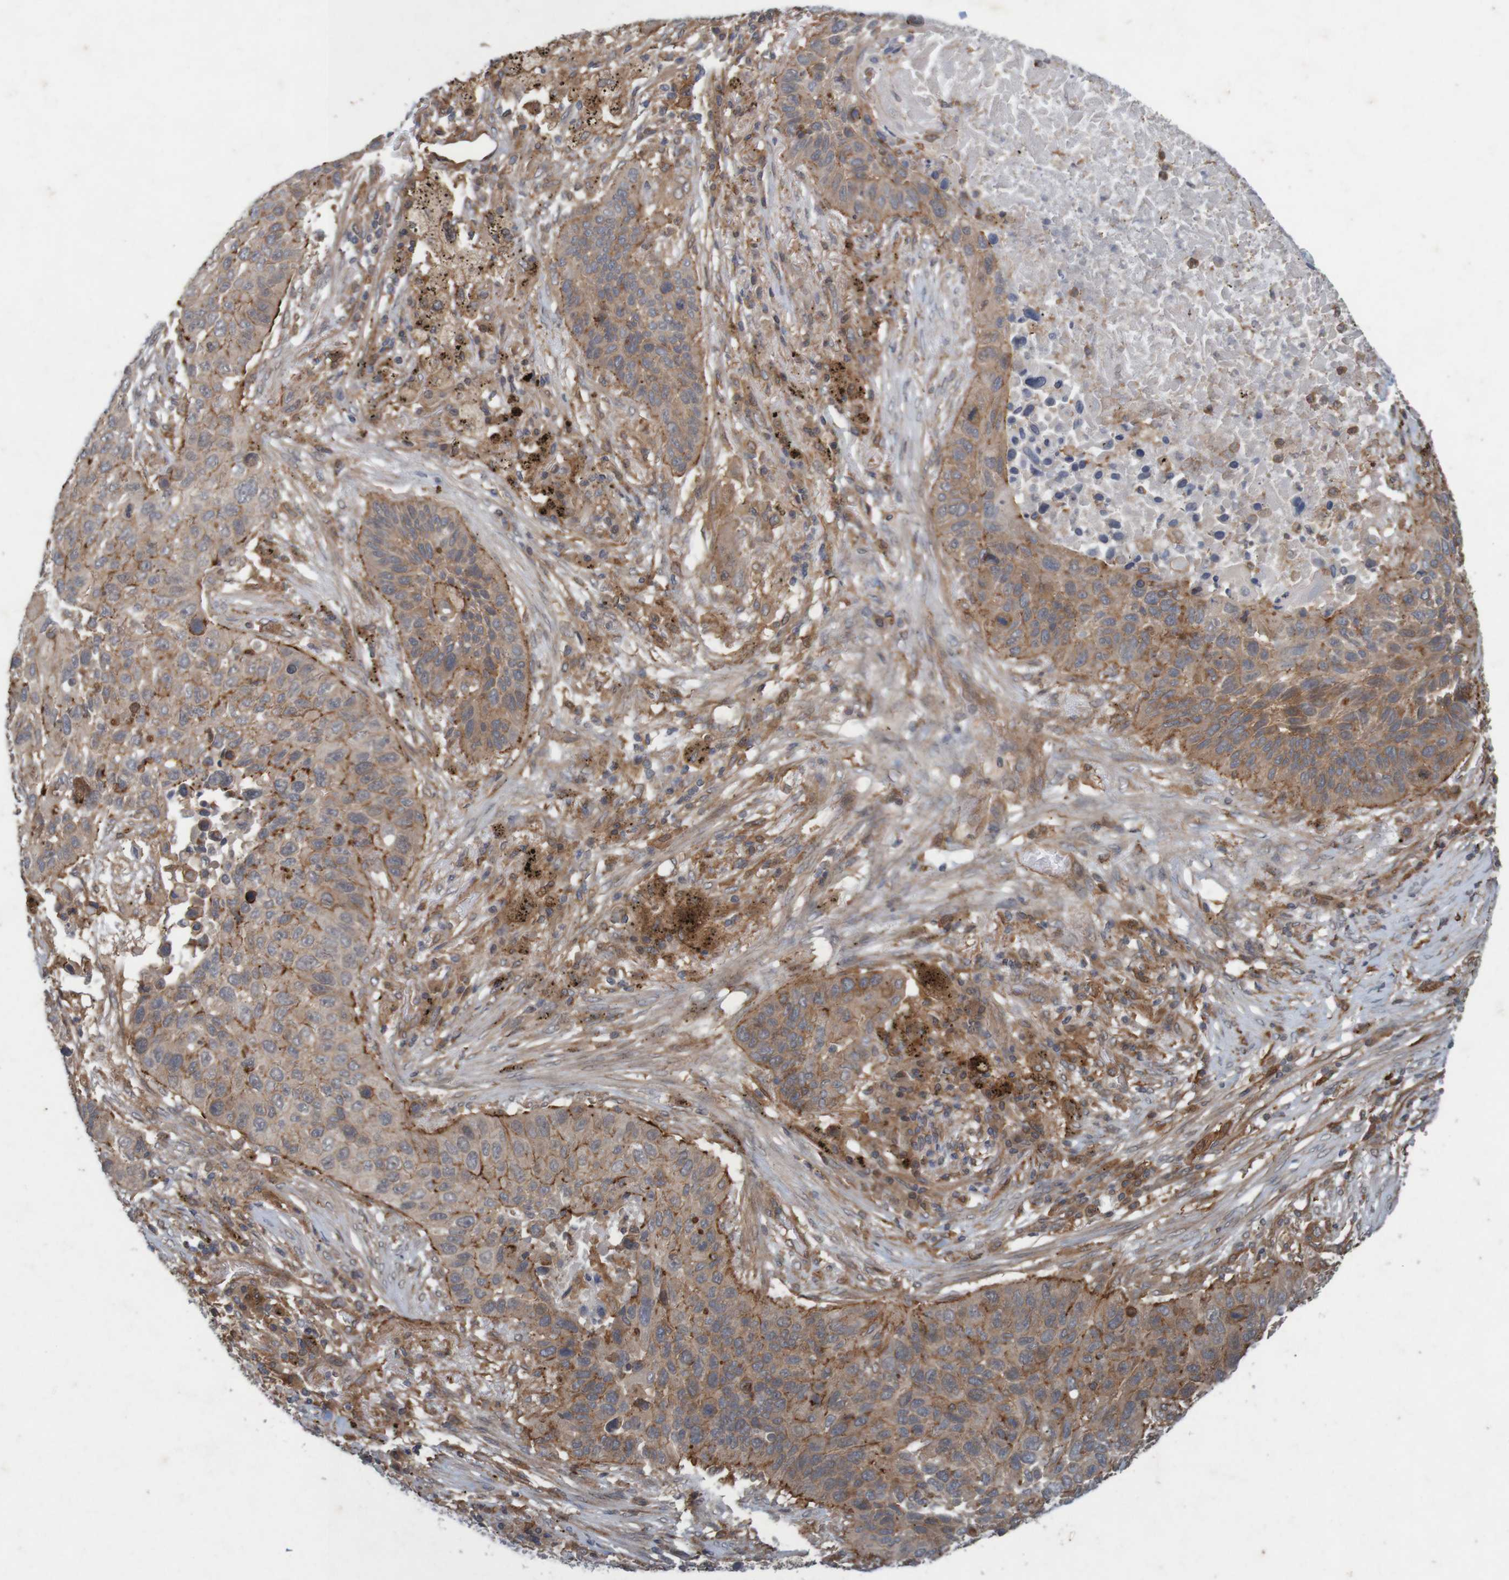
{"staining": {"intensity": "weak", "quantity": ">75%", "location": "cytoplasmic/membranous"}, "tissue": "lung cancer", "cell_type": "Tumor cells", "image_type": "cancer", "snomed": [{"axis": "morphology", "description": "Squamous cell carcinoma, NOS"}, {"axis": "topography", "description": "Lung"}], "caption": "Immunohistochemistry photomicrograph of lung cancer (squamous cell carcinoma) stained for a protein (brown), which shows low levels of weak cytoplasmic/membranous positivity in about >75% of tumor cells.", "gene": "ARHGEF11", "patient": {"sex": "male", "age": 57}}